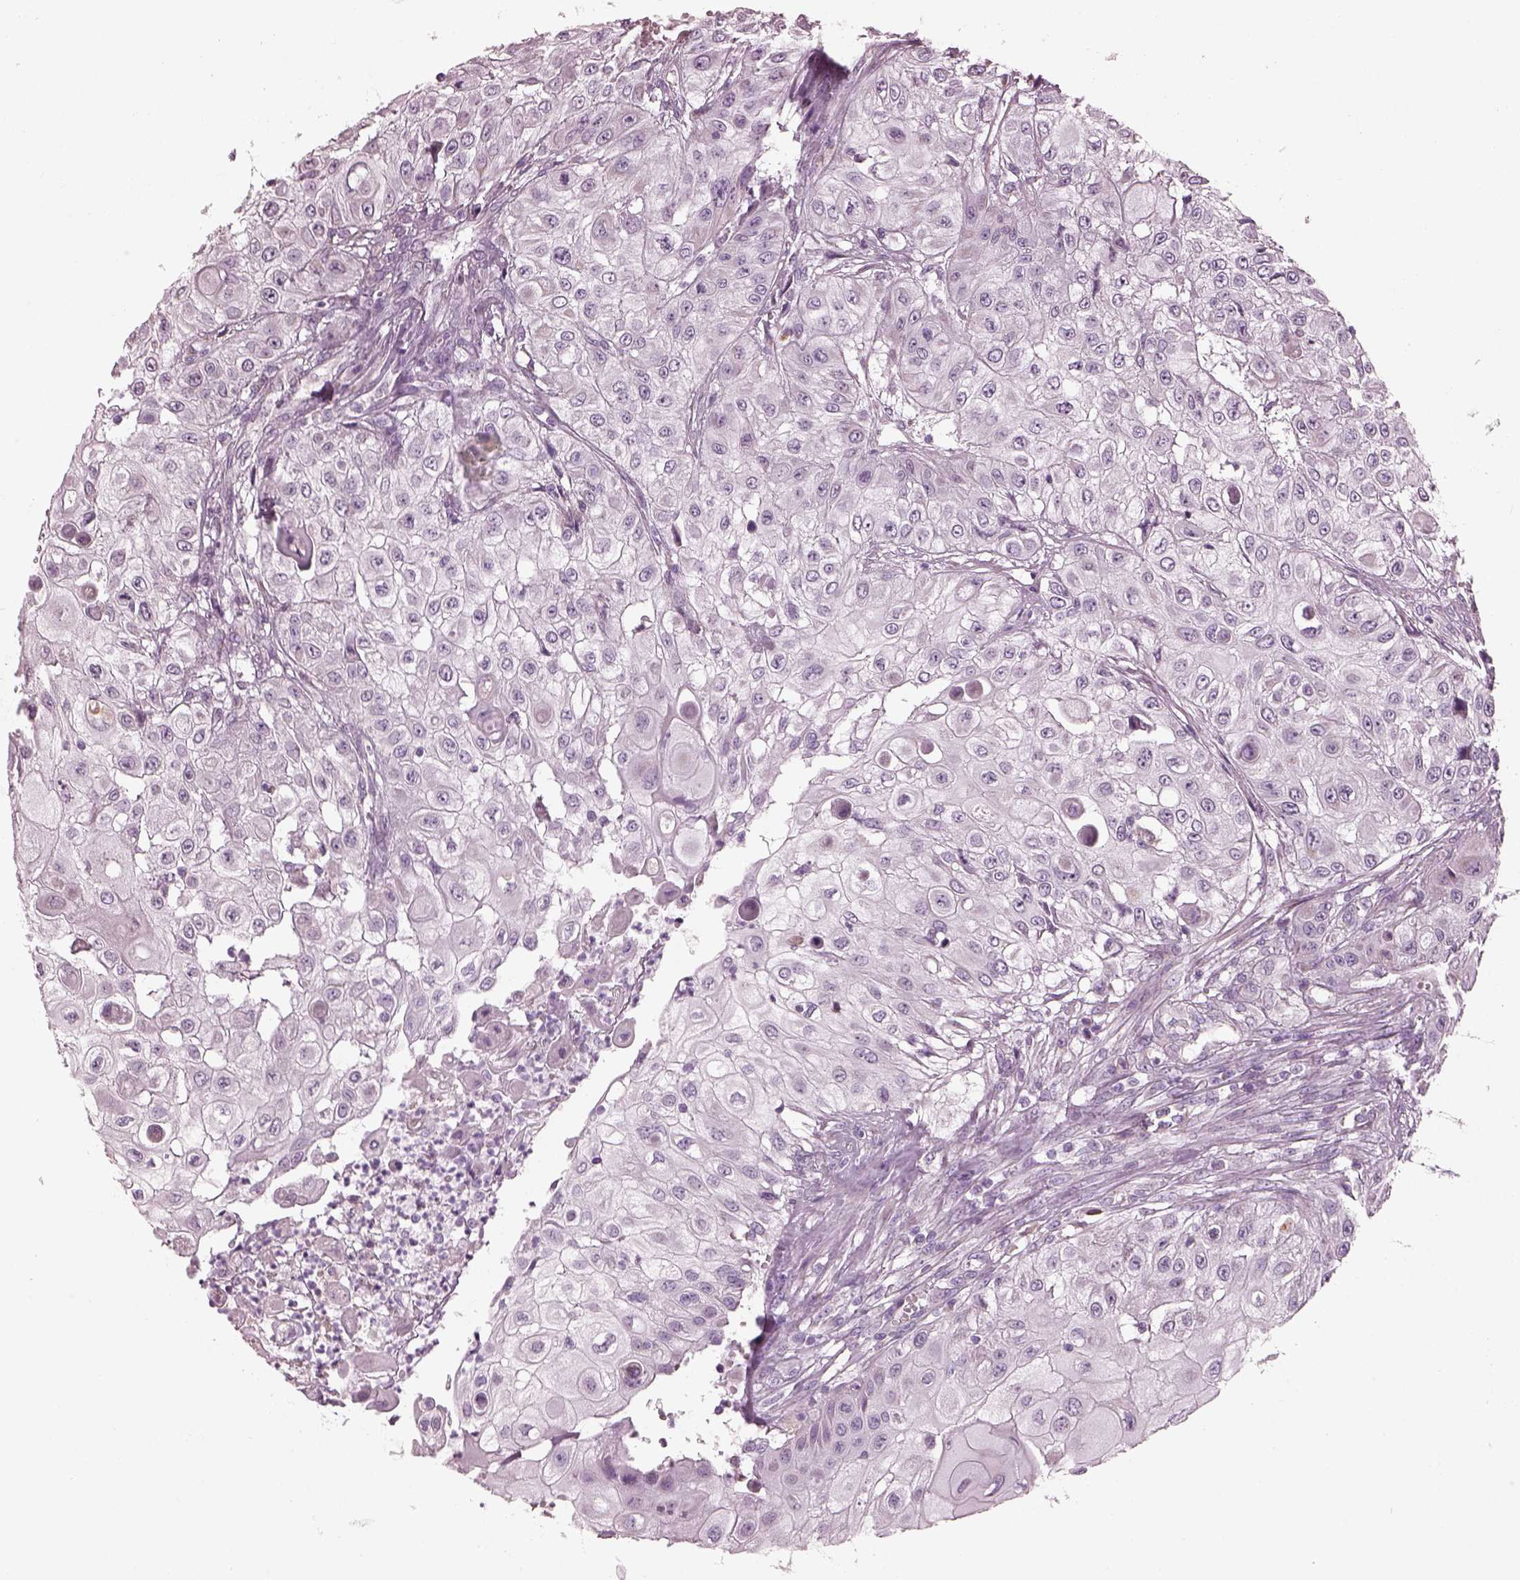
{"staining": {"intensity": "negative", "quantity": "none", "location": "none"}, "tissue": "urothelial cancer", "cell_type": "Tumor cells", "image_type": "cancer", "snomed": [{"axis": "morphology", "description": "Urothelial carcinoma, High grade"}, {"axis": "topography", "description": "Urinary bladder"}], "caption": "A micrograph of urothelial carcinoma (high-grade) stained for a protein displays no brown staining in tumor cells.", "gene": "ATP5MF", "patient": {"sex": "female", "age": 79}}